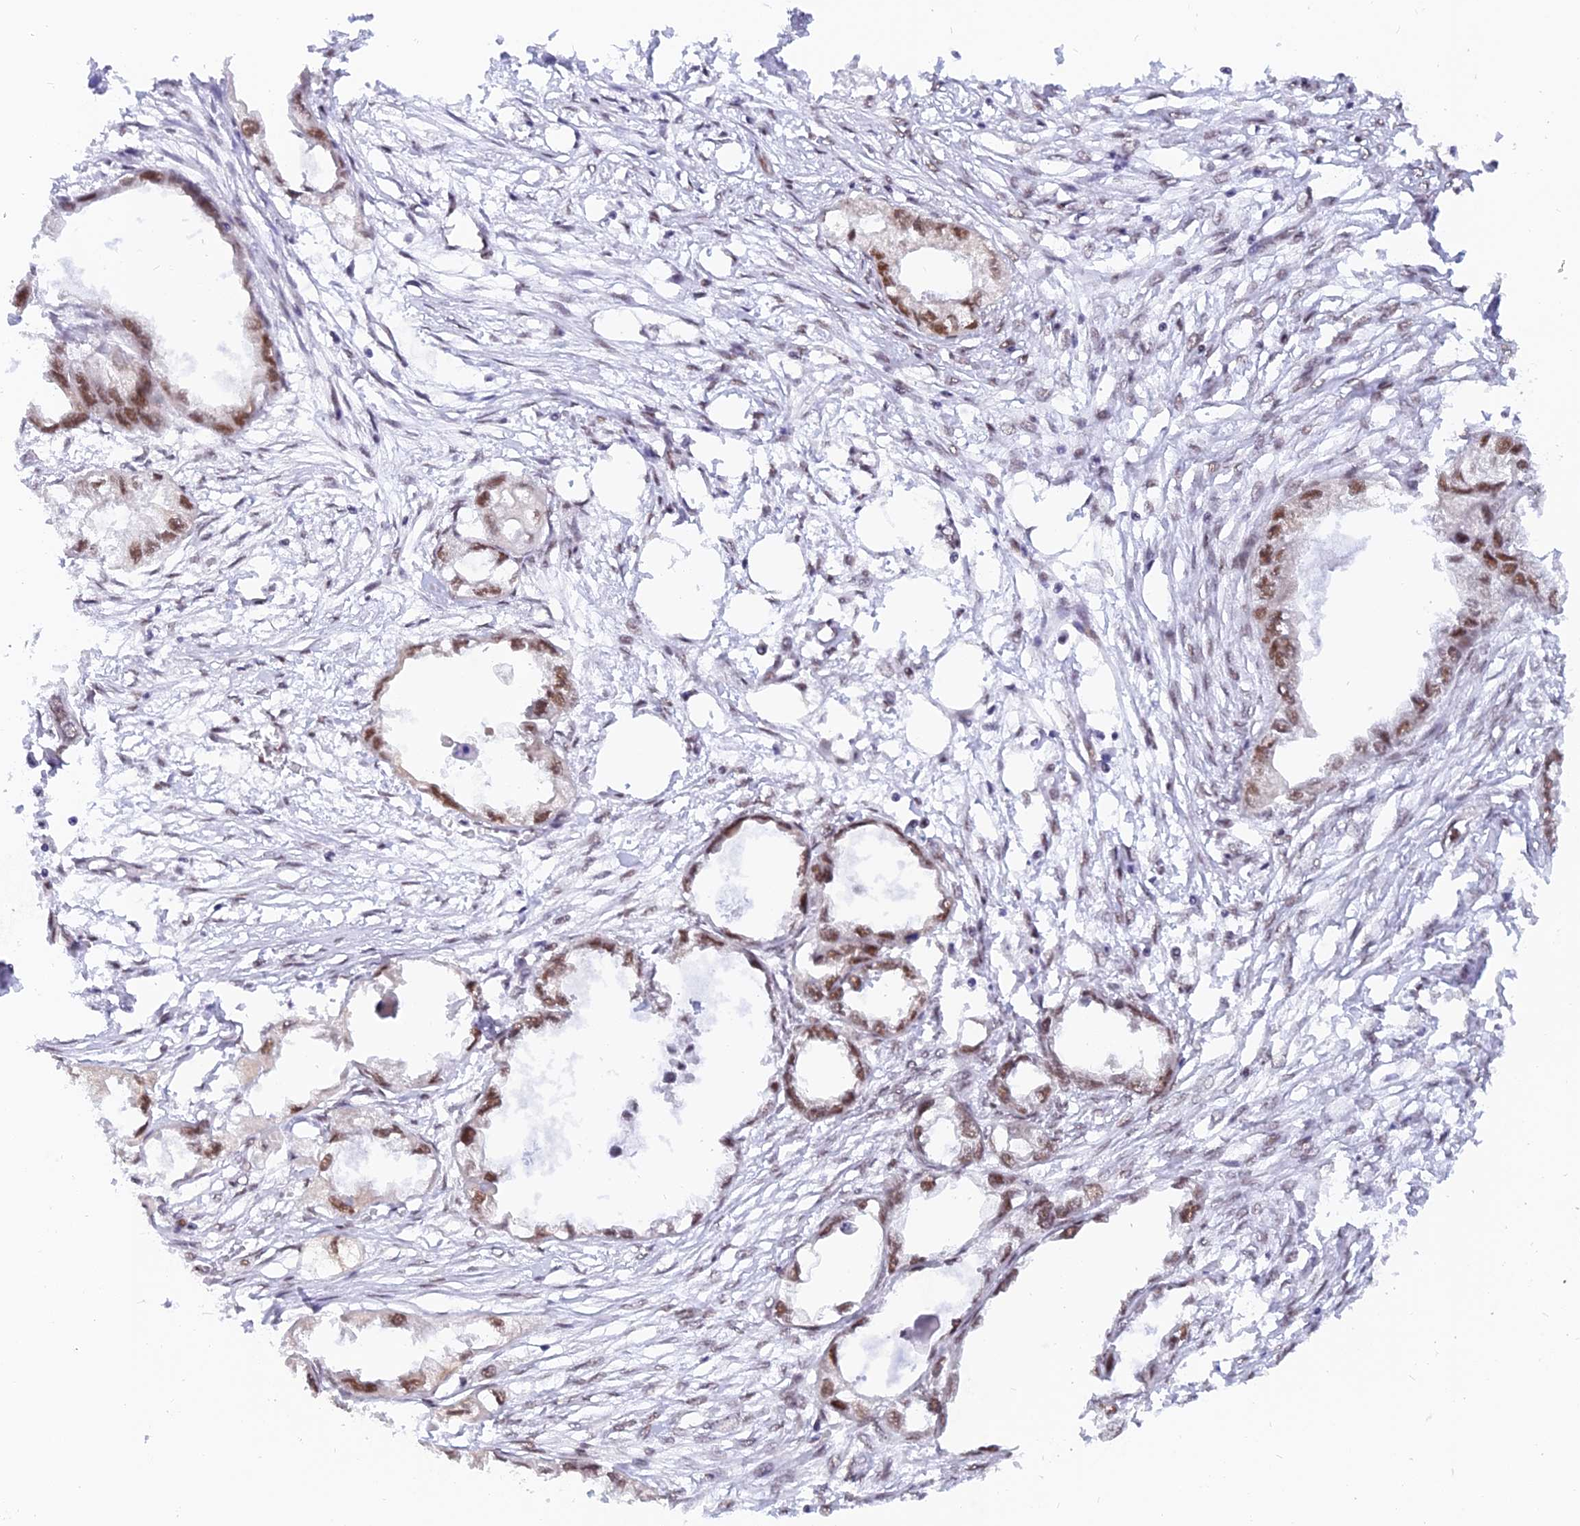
{"staining": {"intensity": "moderate", "quantity": ">75%", "location": "nuclear"}, "tissue": "endometrial cancer", "cell_type": "Tumor cells", "image_type": "cancer", "snomed": [{"axis": "morphology", "description": "Adenocarcinoma, NOS"}, {"axis": "morphology", "description": "Adenocarcinoma, metastatic, NOS"}, {"axis": "topography", "description": "Adipose tissue"}, {"axis": "topography", "description": "Endometrium"}], "caption": "IHC (DAB (3,3'-diaminobenzidine)) staining of human adenocarcinoma (endometrial) displays moderate nuclear protein positivity in approximately >75% of tumor cells.", "gene": "DPY30", "patient": {"sex": "female", "age": 67}}